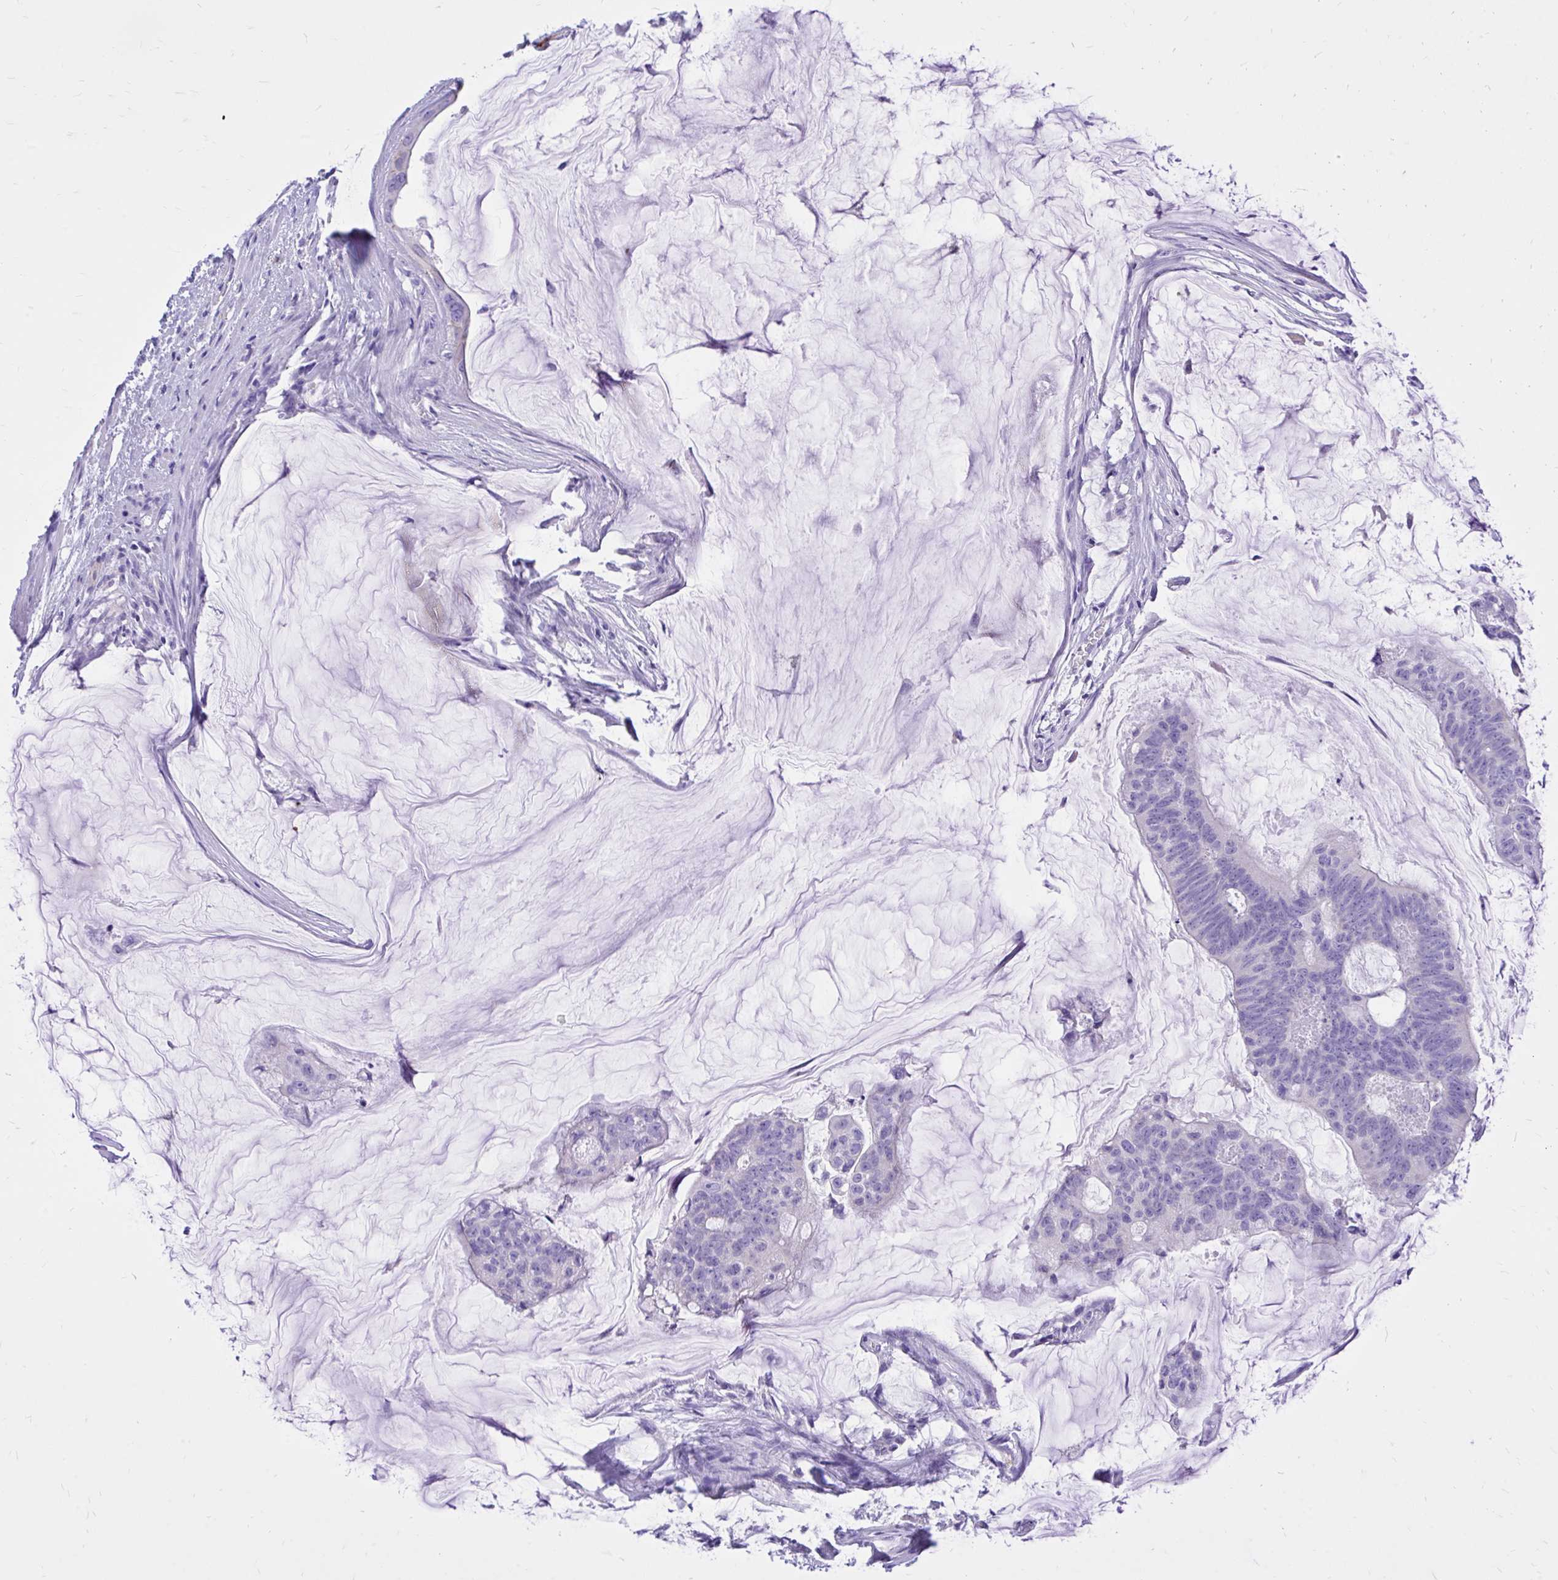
{"staining": {"intensity": "negative", "quantity": "none", "location": "none"}, "tissue": "colorectal cancer", "cell_type": "Tumor cells", "image_type": "cancer", "snomed": [{"axis": "morphology", "description": "Adenocarcinoma, NOS"}, {"axis": "topography", "description": "Colon"}], "caption": "The photomicrograph displays no staining of tumor cells in colorectal cancer.", "gene": "MON1A", "patient": {"sex": "male", "age": 62}}